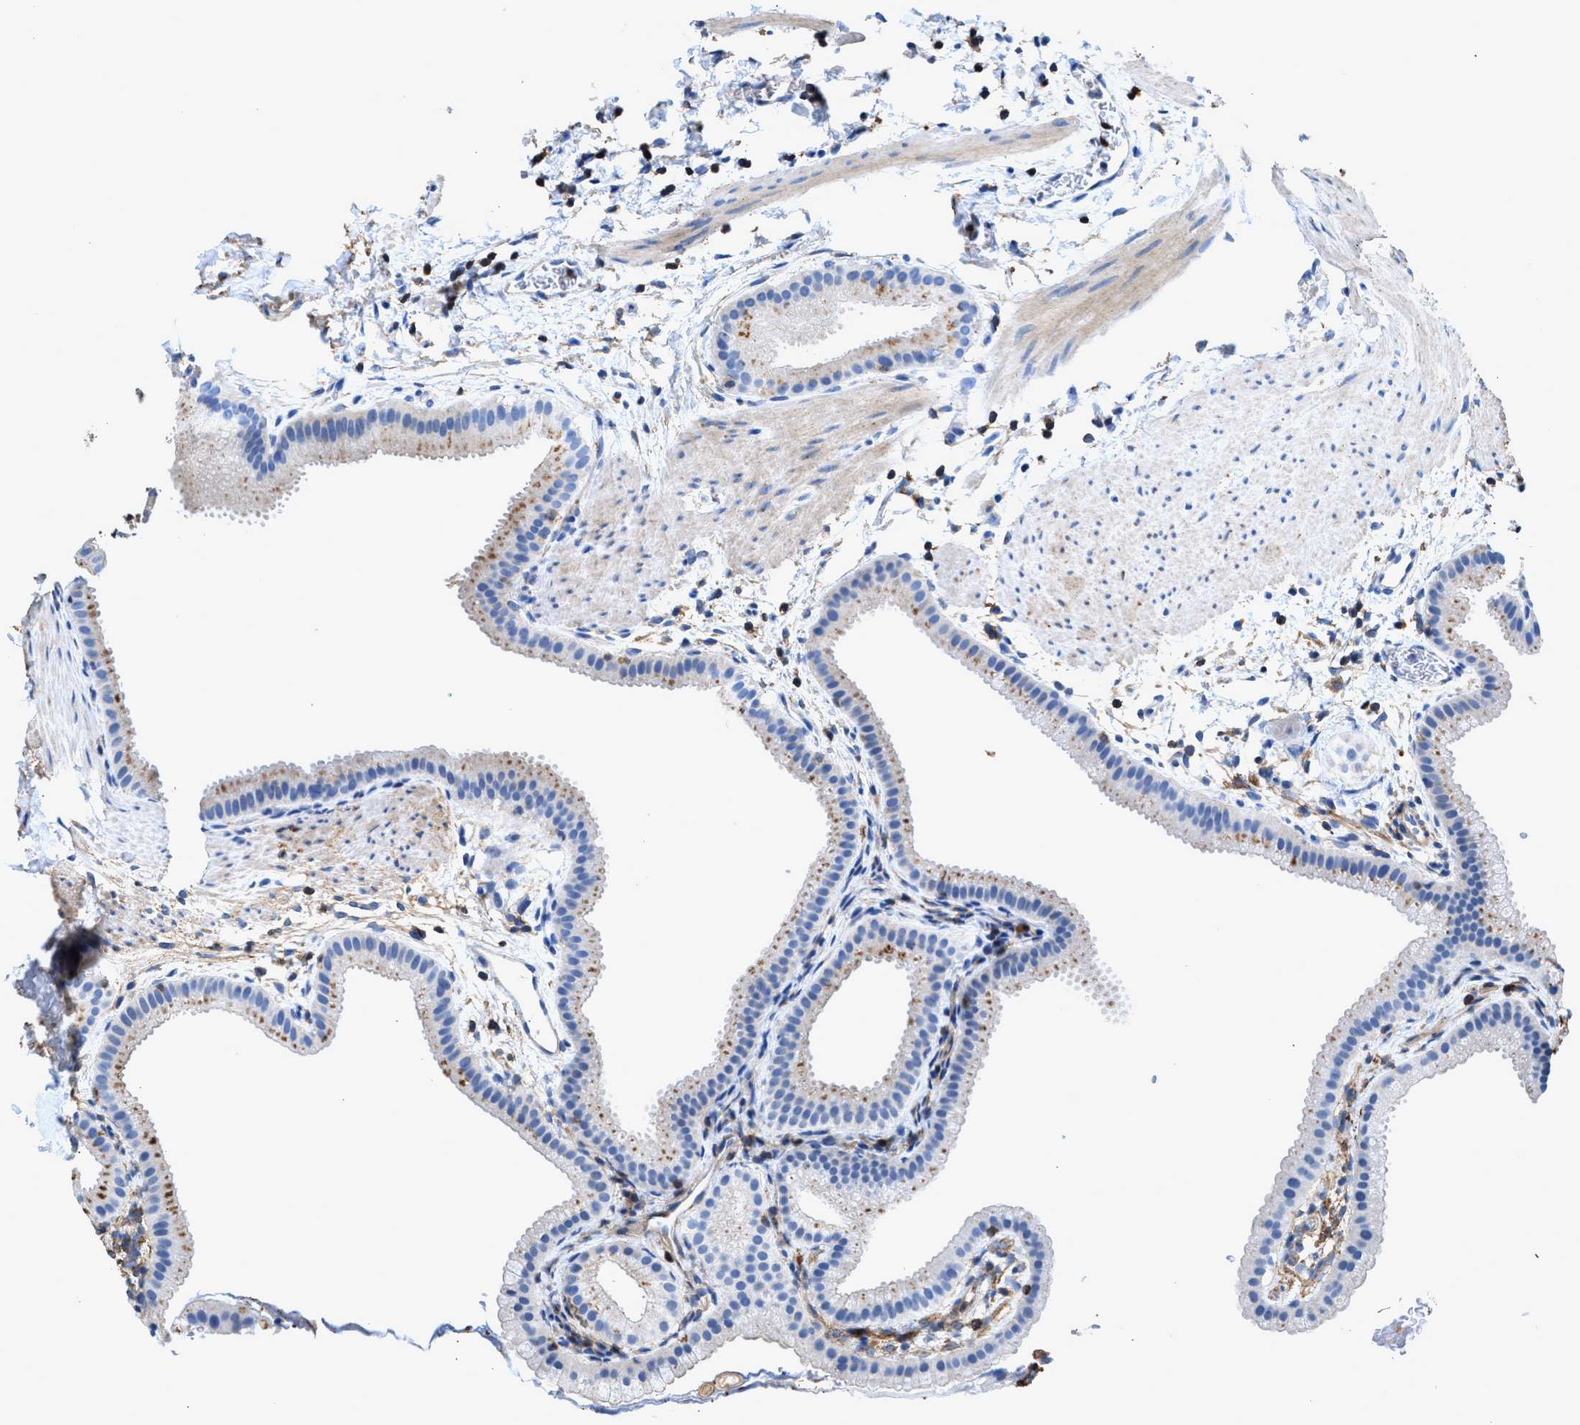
{"staining": {"intensity": "moderate", "quantity": "25%-75%", "location": "cytoplasmic/membranous"}, "tissue": "gallbladder", "cell_type": "Glandular cells", "image_type": "normal", "snomed": [{"axis": "morphology", "description": "Normal tissue, NOS"}, {"axis": "topography", "description": "Gallbladder"}], "caption": "Gallbladder was stained to show a protein in brown. There is medium levels of moderate cytoplasmic/membranous positivity in approximately 25%-75% of glandular cells. Immunohistochemistry stains the protein of interest in brown and the nuclei are stained blue.", "gene": "KCNQ4", "patient": {"sex": "female", "age": 64}}